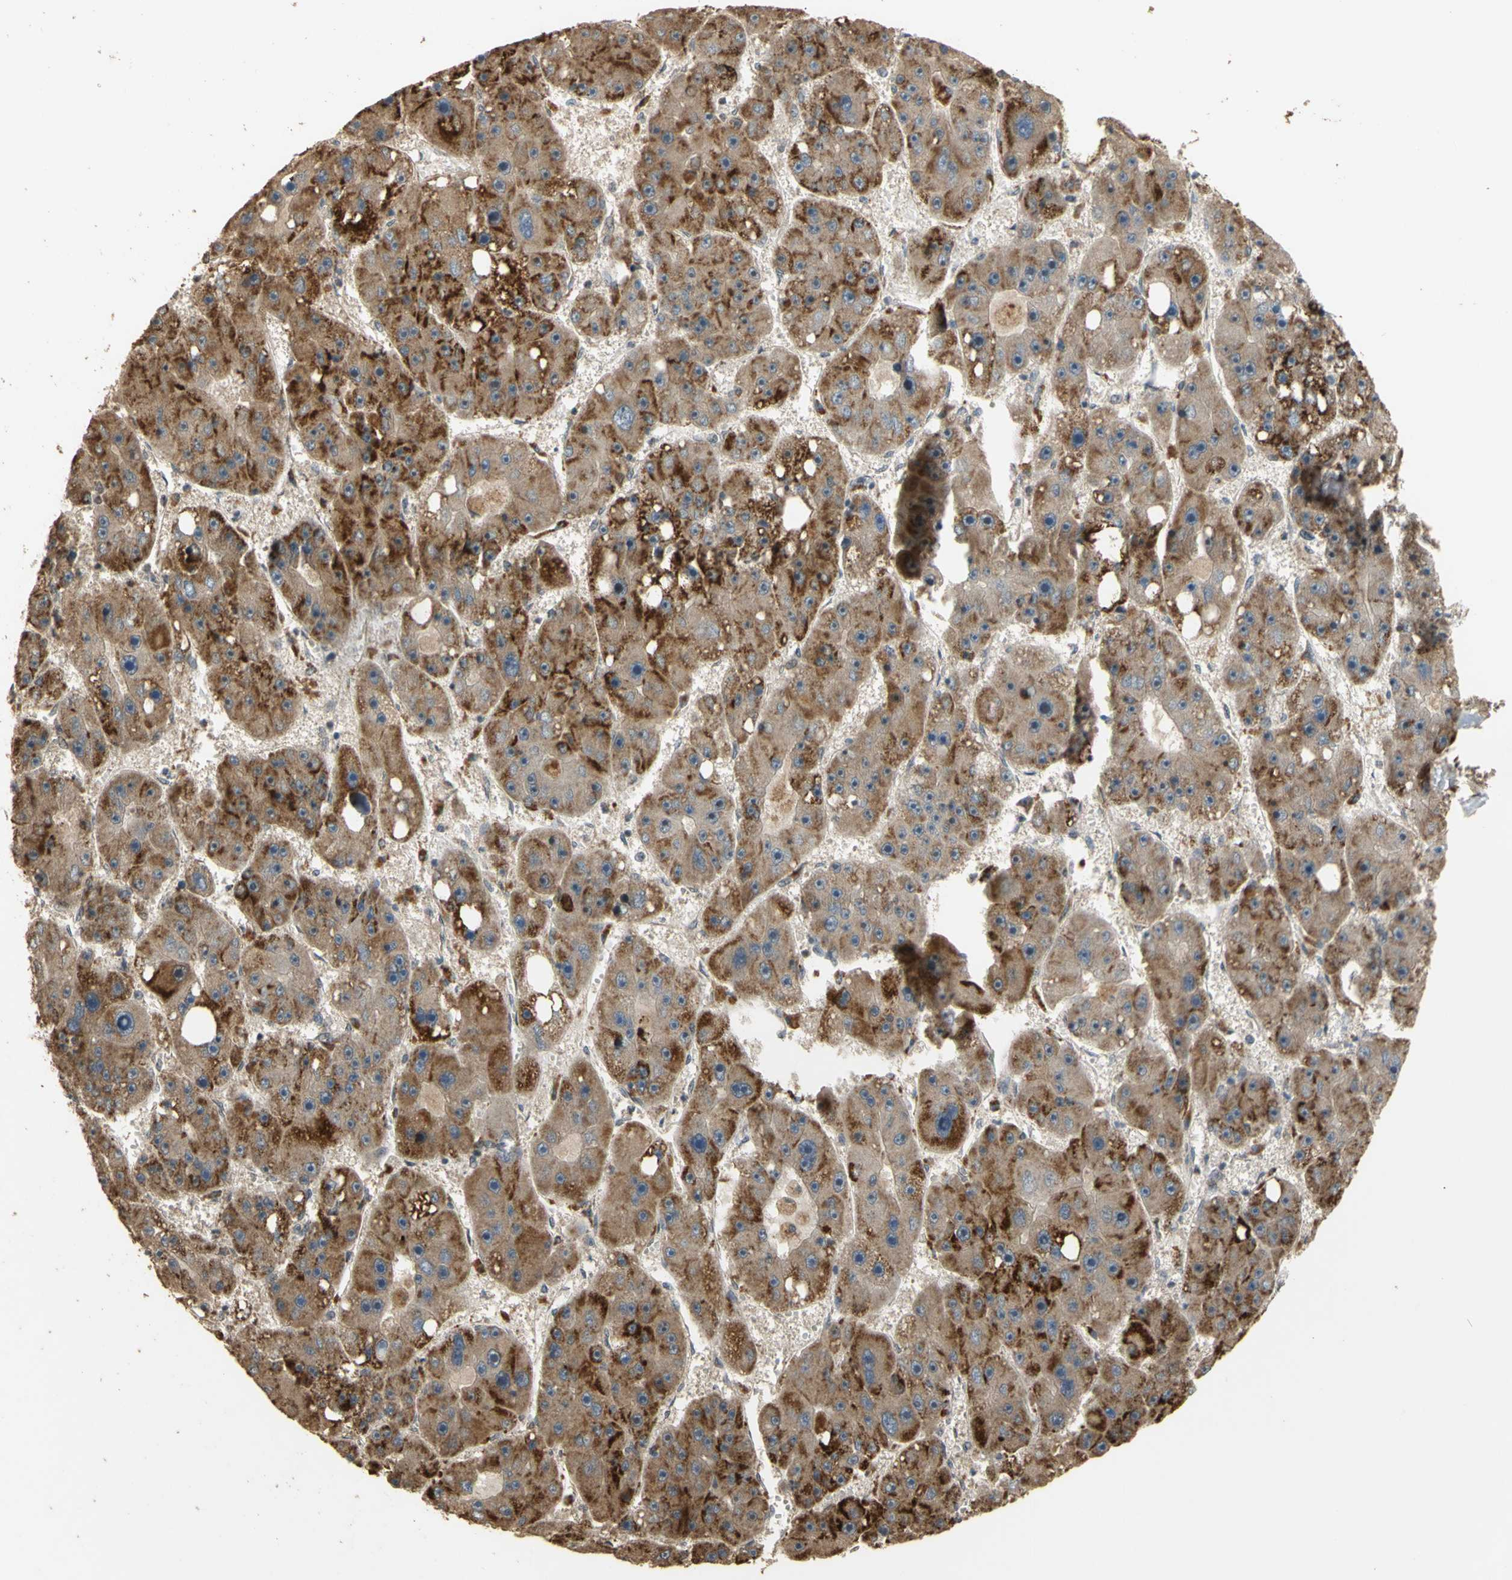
{"staining": {"intensity": "moderate", "quantity": ">75%", "location": "cytoplasmic/membranous"}, "tissue": "liver cancer", "cell_type": "Tumor cells", "image_type": "cancer", "snomed": [{"axis": "morphology", "description": "Carcinoma, Hepatocellular, NOS"}, {"axis": "topography", "description": "Liver"}], "caption": "Liver cancer (hepatocellular carcinoma) tissue exhibits moderate cytoplasmic/membranous expression in about >75% of tumor cells, visualized by immunohistochemistry.", "gene": "GTF2E2", "patient": {"sex": "female", "age": 61}}